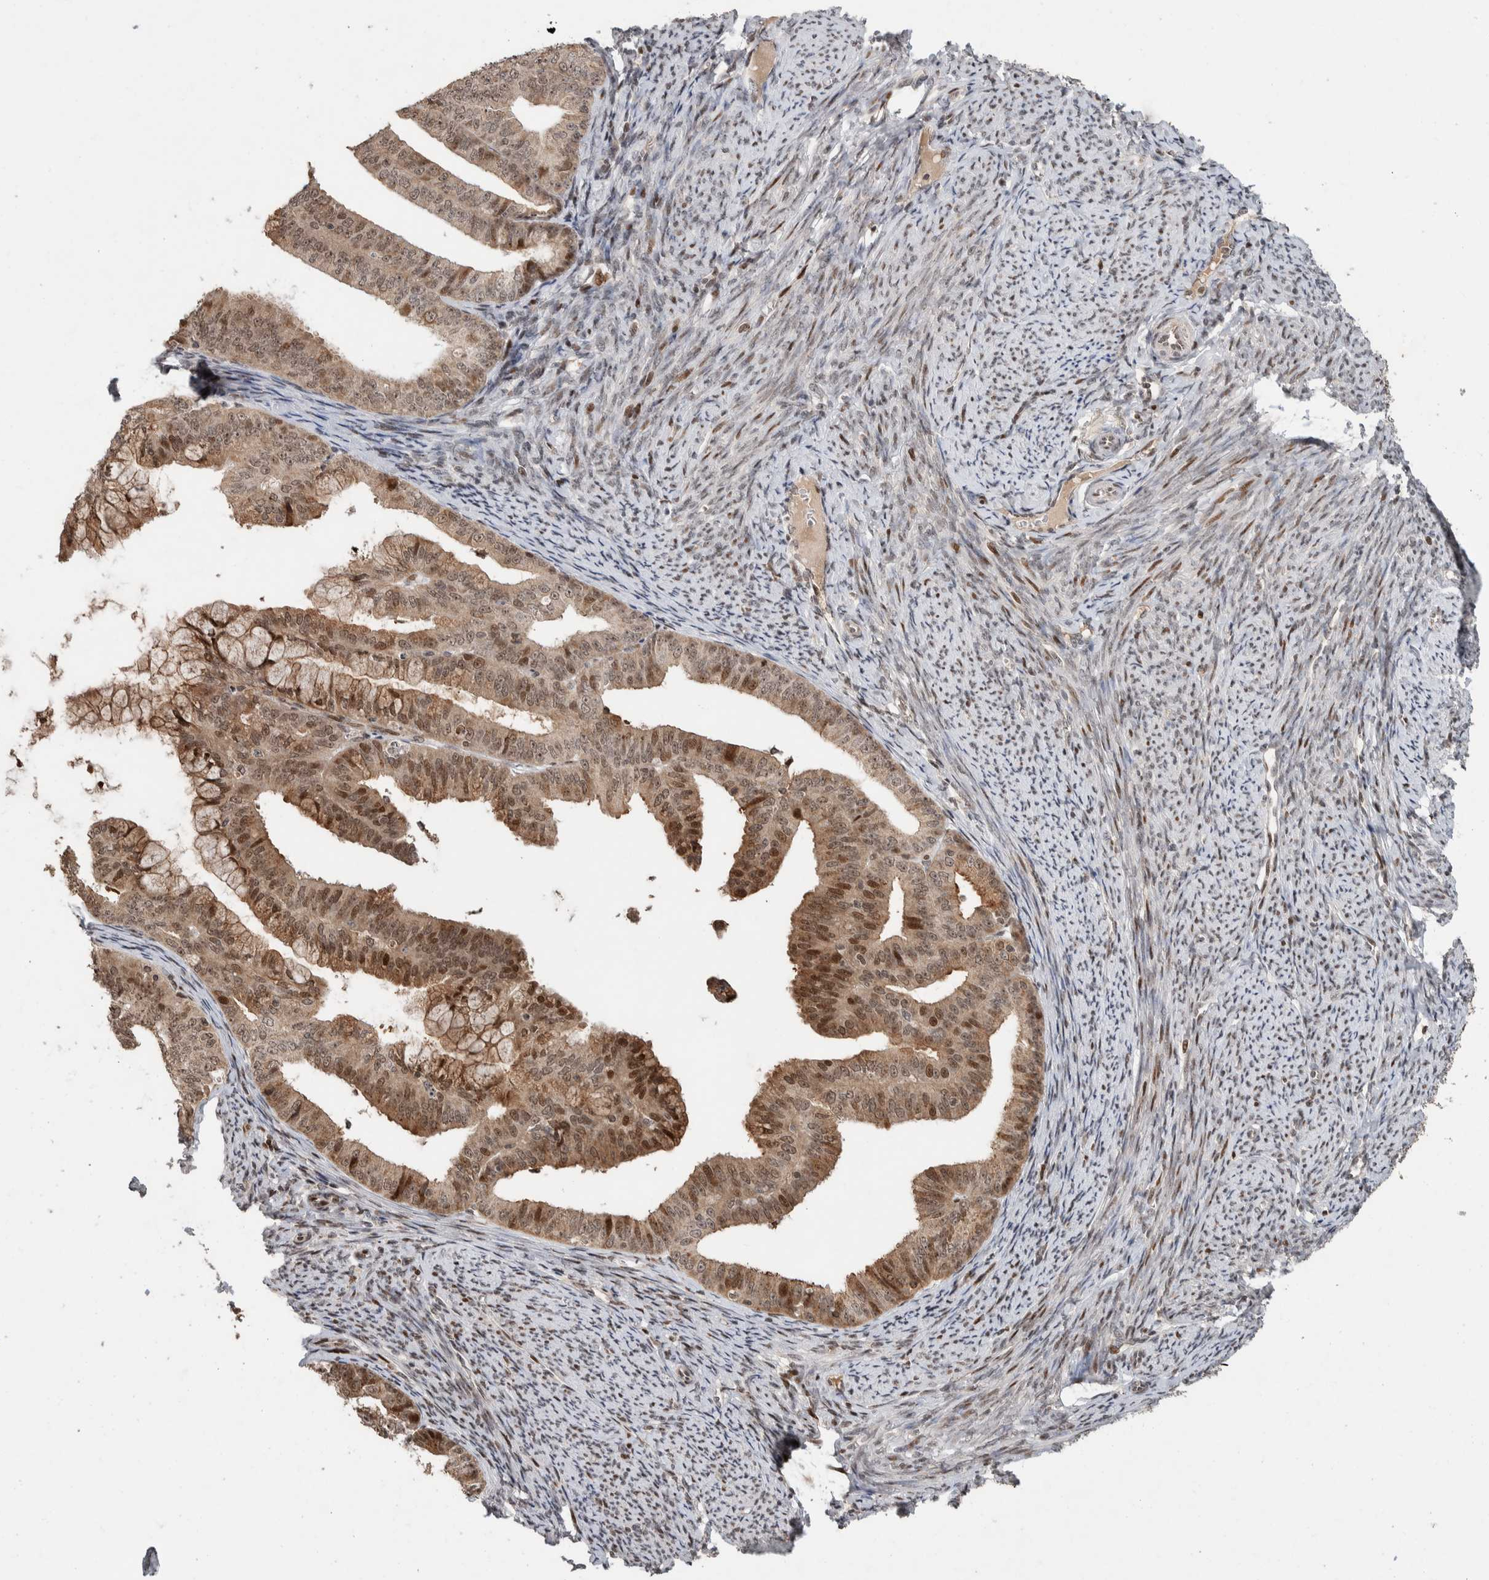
{"staining": {"intensity": "moderate", "quantity": "25%-75%", "location": "nuclear"}, "tissue": "endometrial cancer", "cell_type": "Tumor cells", "image_type": "cancer", "snomed": [{"axis": "morphology", "description": "Adenocarcinoma, NOS"}, {"axis": "topography", "description": "Endometrium"}], "caption": "IHC (DAB) staining of human endometrial cancer displays moderate nuclear protein staining in about 25%-75% of tumor cells.", "gene": "ZNF521", "patient": {"sex": "female", "age": 63}}